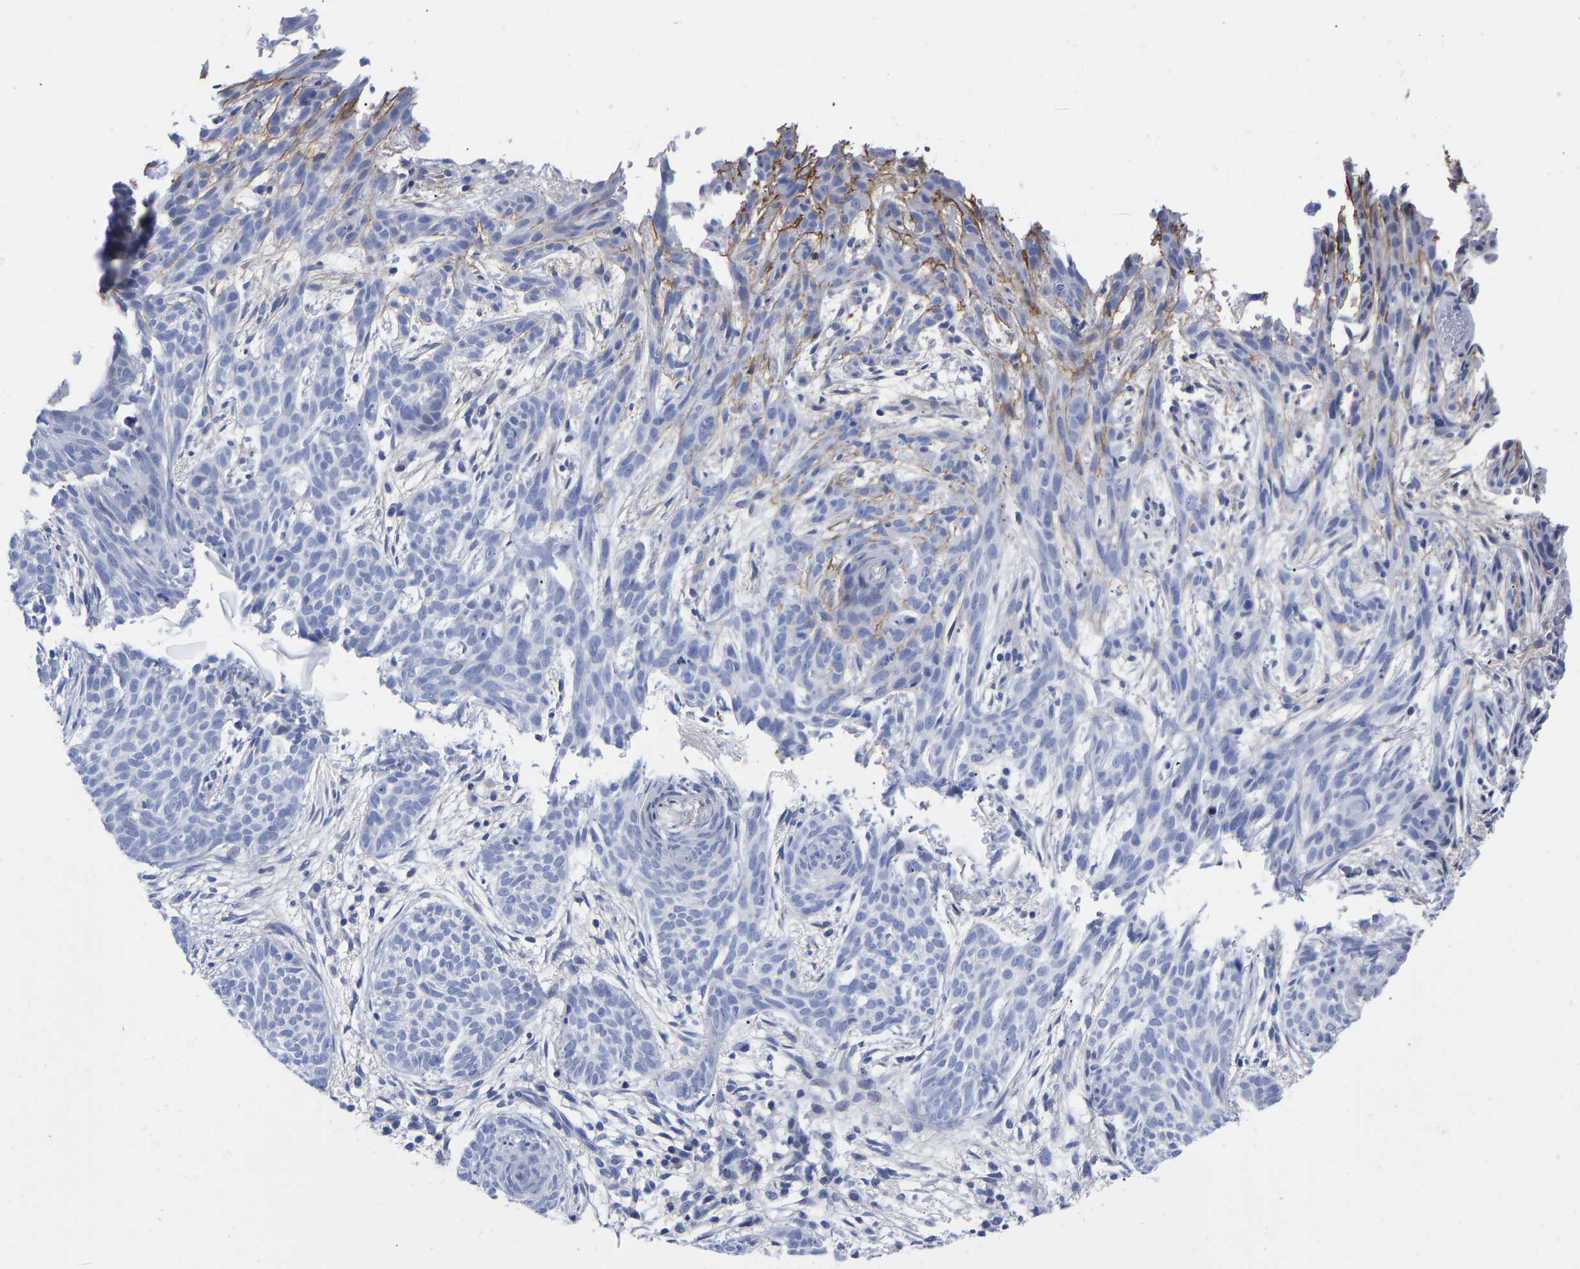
{"staining": {"intensity": "negative", "quantity": "none", "location": "none"}, "tissue": "skin cancer", "cell_type": "Tumor cells", "image_type": "cancer", "snomed": [{"axis": "morphology", "description": "Basal cell carcinoma"}, {"axis": "topography", "description": "Skin"}], "caption": "Tumor cells show no significant expression in skin cancer.", "gene": "GPA33", "patient": {"sex": "female", "age": 59}}